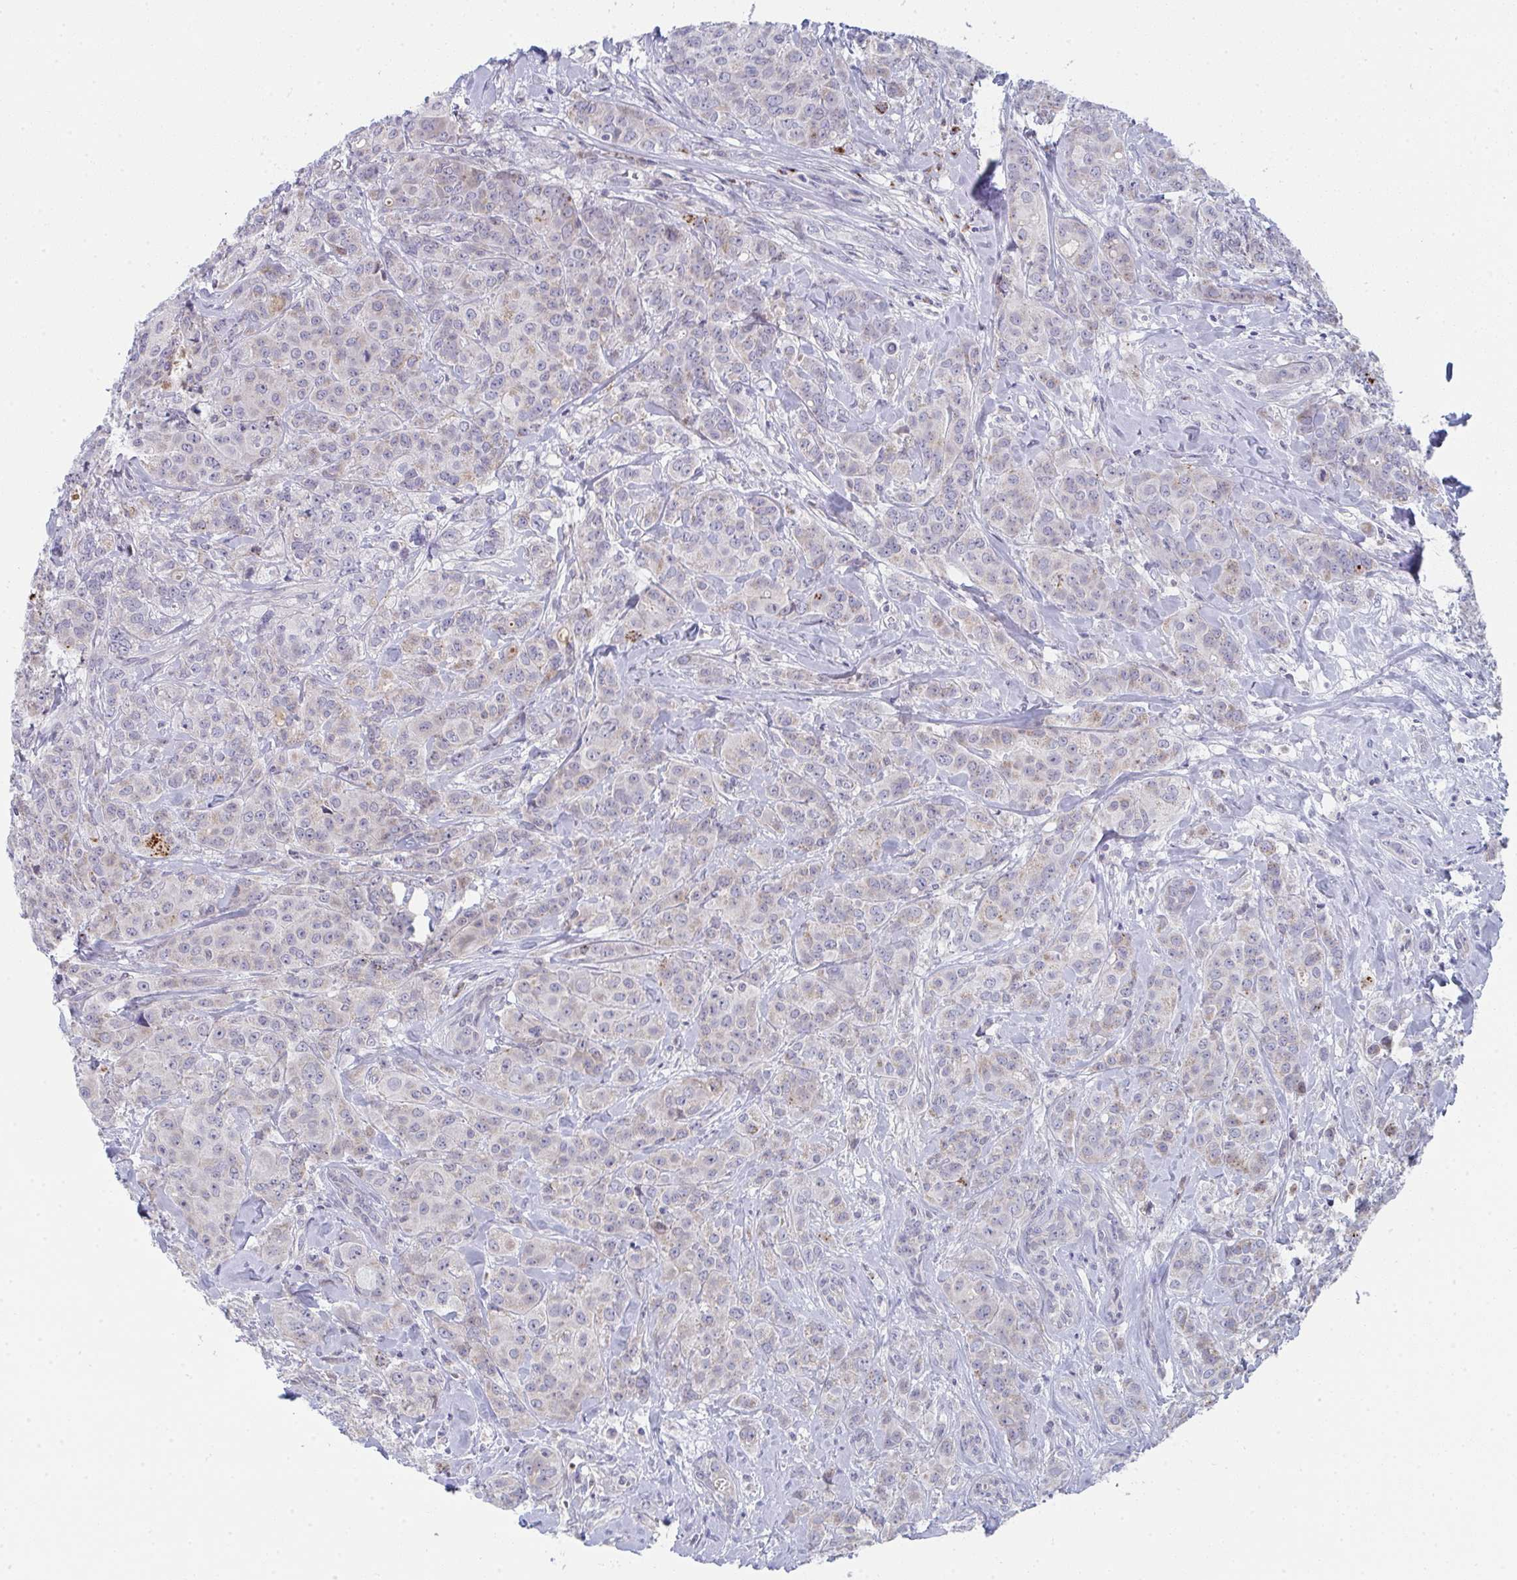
{"staining": {"intensity": "moderate", "quantity": "<25%", "location": "cytoplasmic/membranous"}, "tissue": "breast cancer", "cell_type": "Tumor cells", "image_type": "cancer", "snomed": [{"axis": "morphology", "description": "Normal tissue, NOS"}, {"axis": "morphology", "description": "Duct carcinoma"}, {"axis": "topography", "description": "Breast"}], "caption": "Immunohistochemistry of human breast cancer demonstrates low levels of moderate cytoplasmic/membranous positivity in approximately <25% of tumor cells.", "gene": "VWDE", "patient": {"sex": "female", "age": 43}}